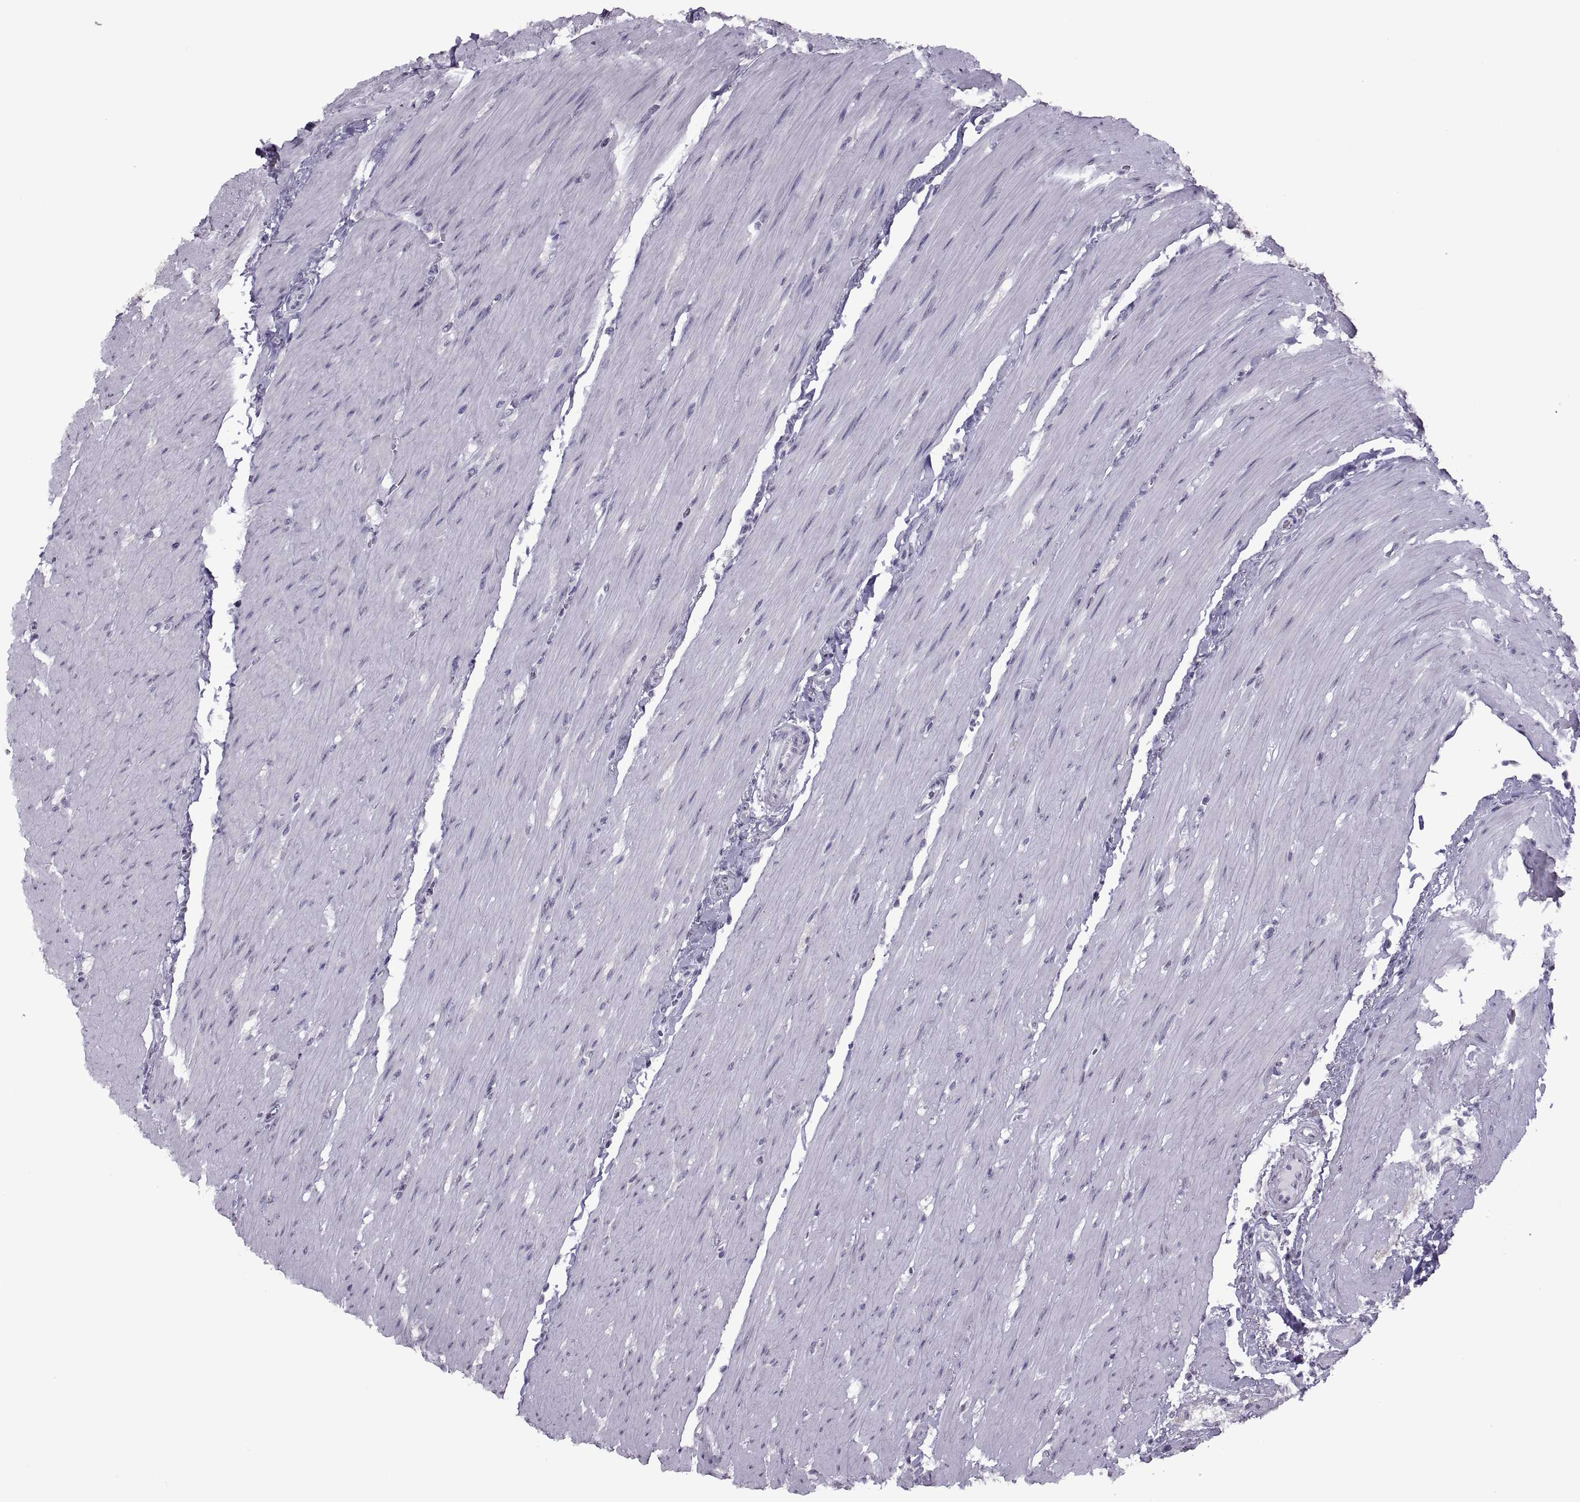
{"staining": {"intensity": "negative", "quantity": "none", "location": "none"}, "tissue": "colon", "cell_type": "Endothelial cells", "image_type": "normal", "snomed": [{"axis": "morphology", "description": "Normal tissue, NOS"}, {"axis": "topography", "description": "Colon"}], "caption": "Immunohistochemistry of benign colon exhibits no staining in endothelial cells. Brightfield microscopy of immunohistochemistry stained with DAB (3,3'-diaminobenzidine) (brown) and hematoxylin (blue), captured at high magnification.", "gene": "ASIC2", "patient": {"sex": "female", "age": 65}}